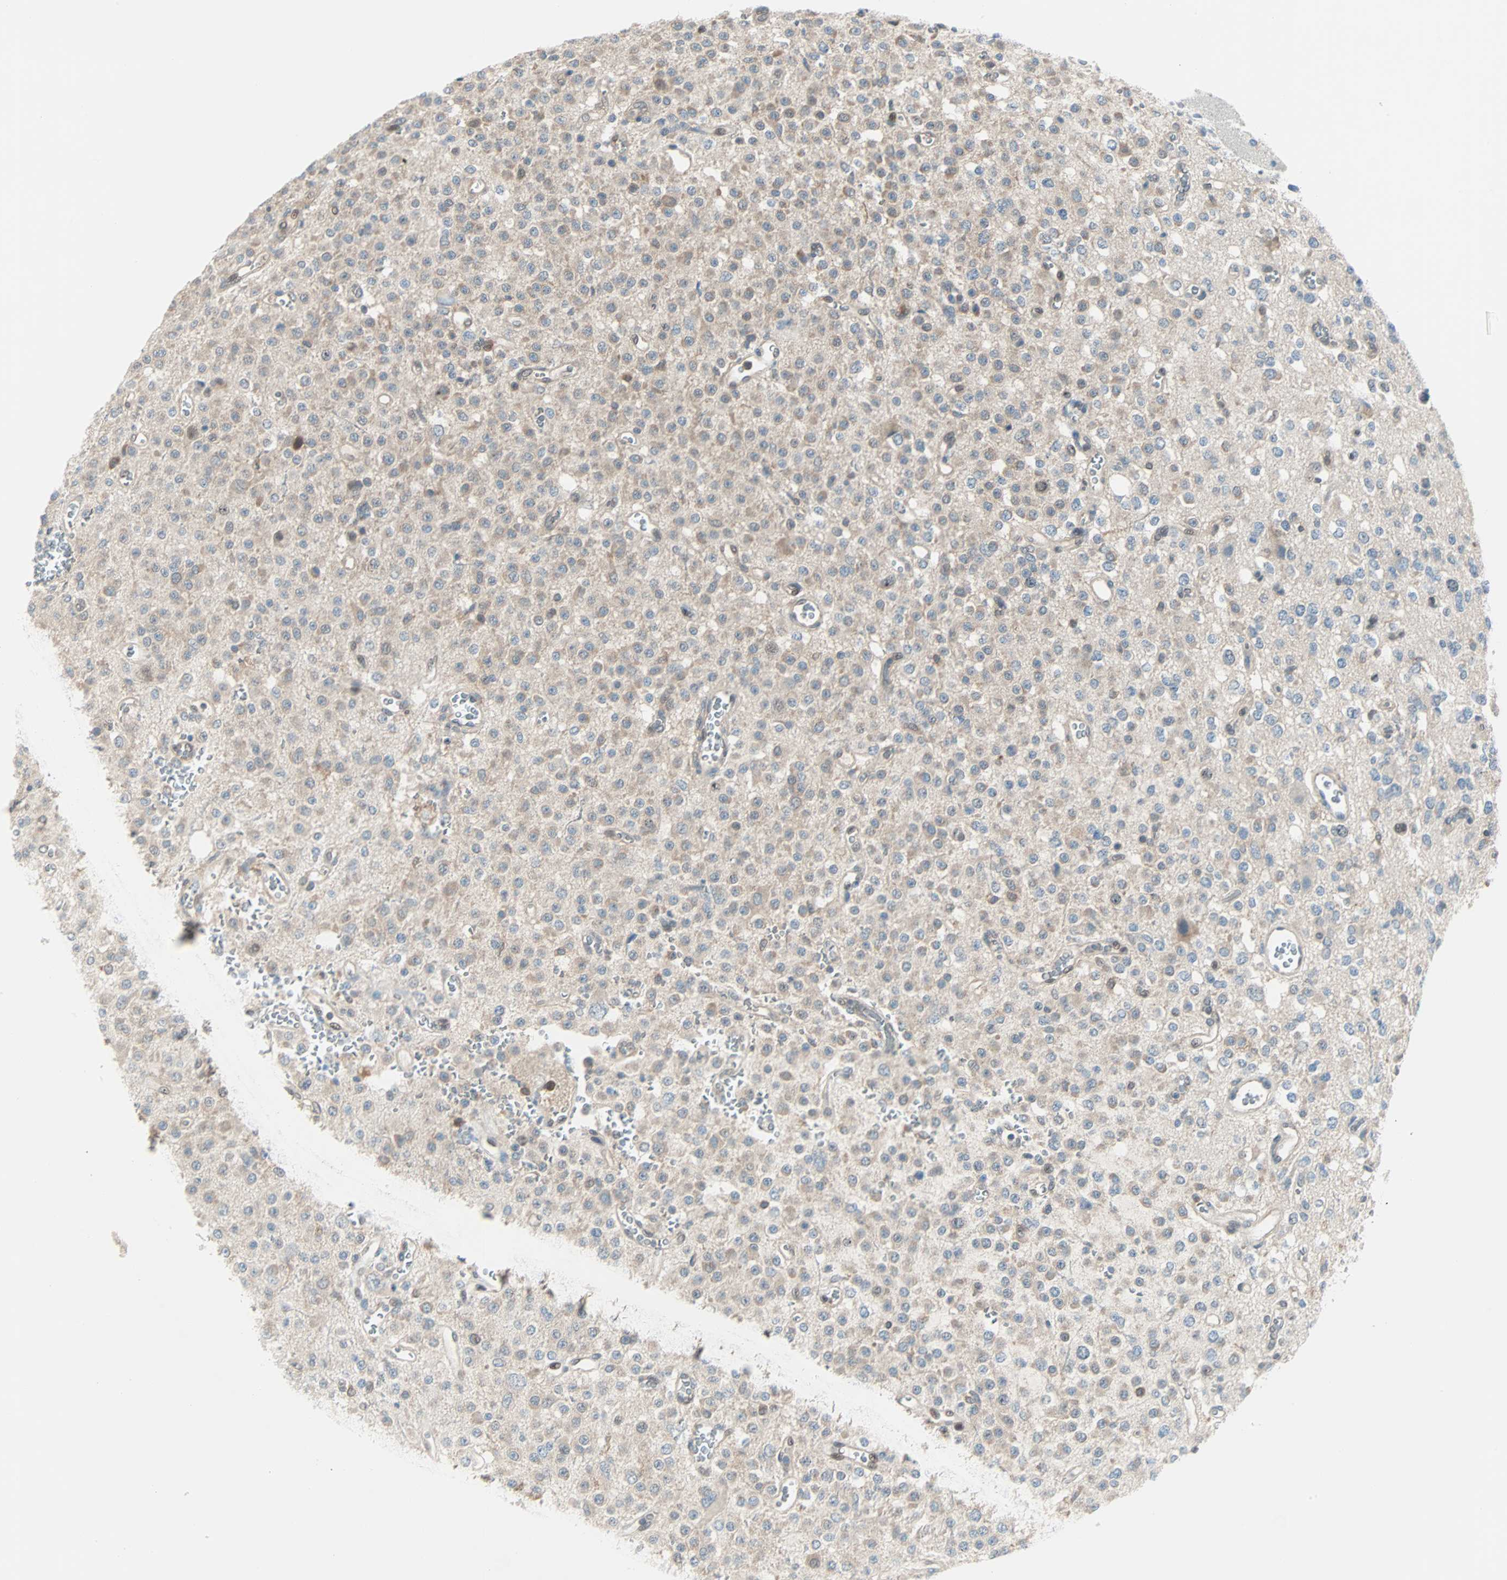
{"staining": {"intensity": "weak", "quantity": "25%-75%", "location": "cytoplasmic/membranous"}, "tissue": "glioma", "cell_type": "Tumor cells", "image_type": "cancer", "snomed": [{"axis": "morphology", "description": "Glioma, malignant, Low grade"}, {"axis": "topography", "description": "Brain"}], "caption": "The immunohistochemical stain labels weak cytoplasmic/membranous positivity in tumor cells of glioma tissue.", "gene": "SMIM8", "patient": {"sex": "male", "age": 38}}